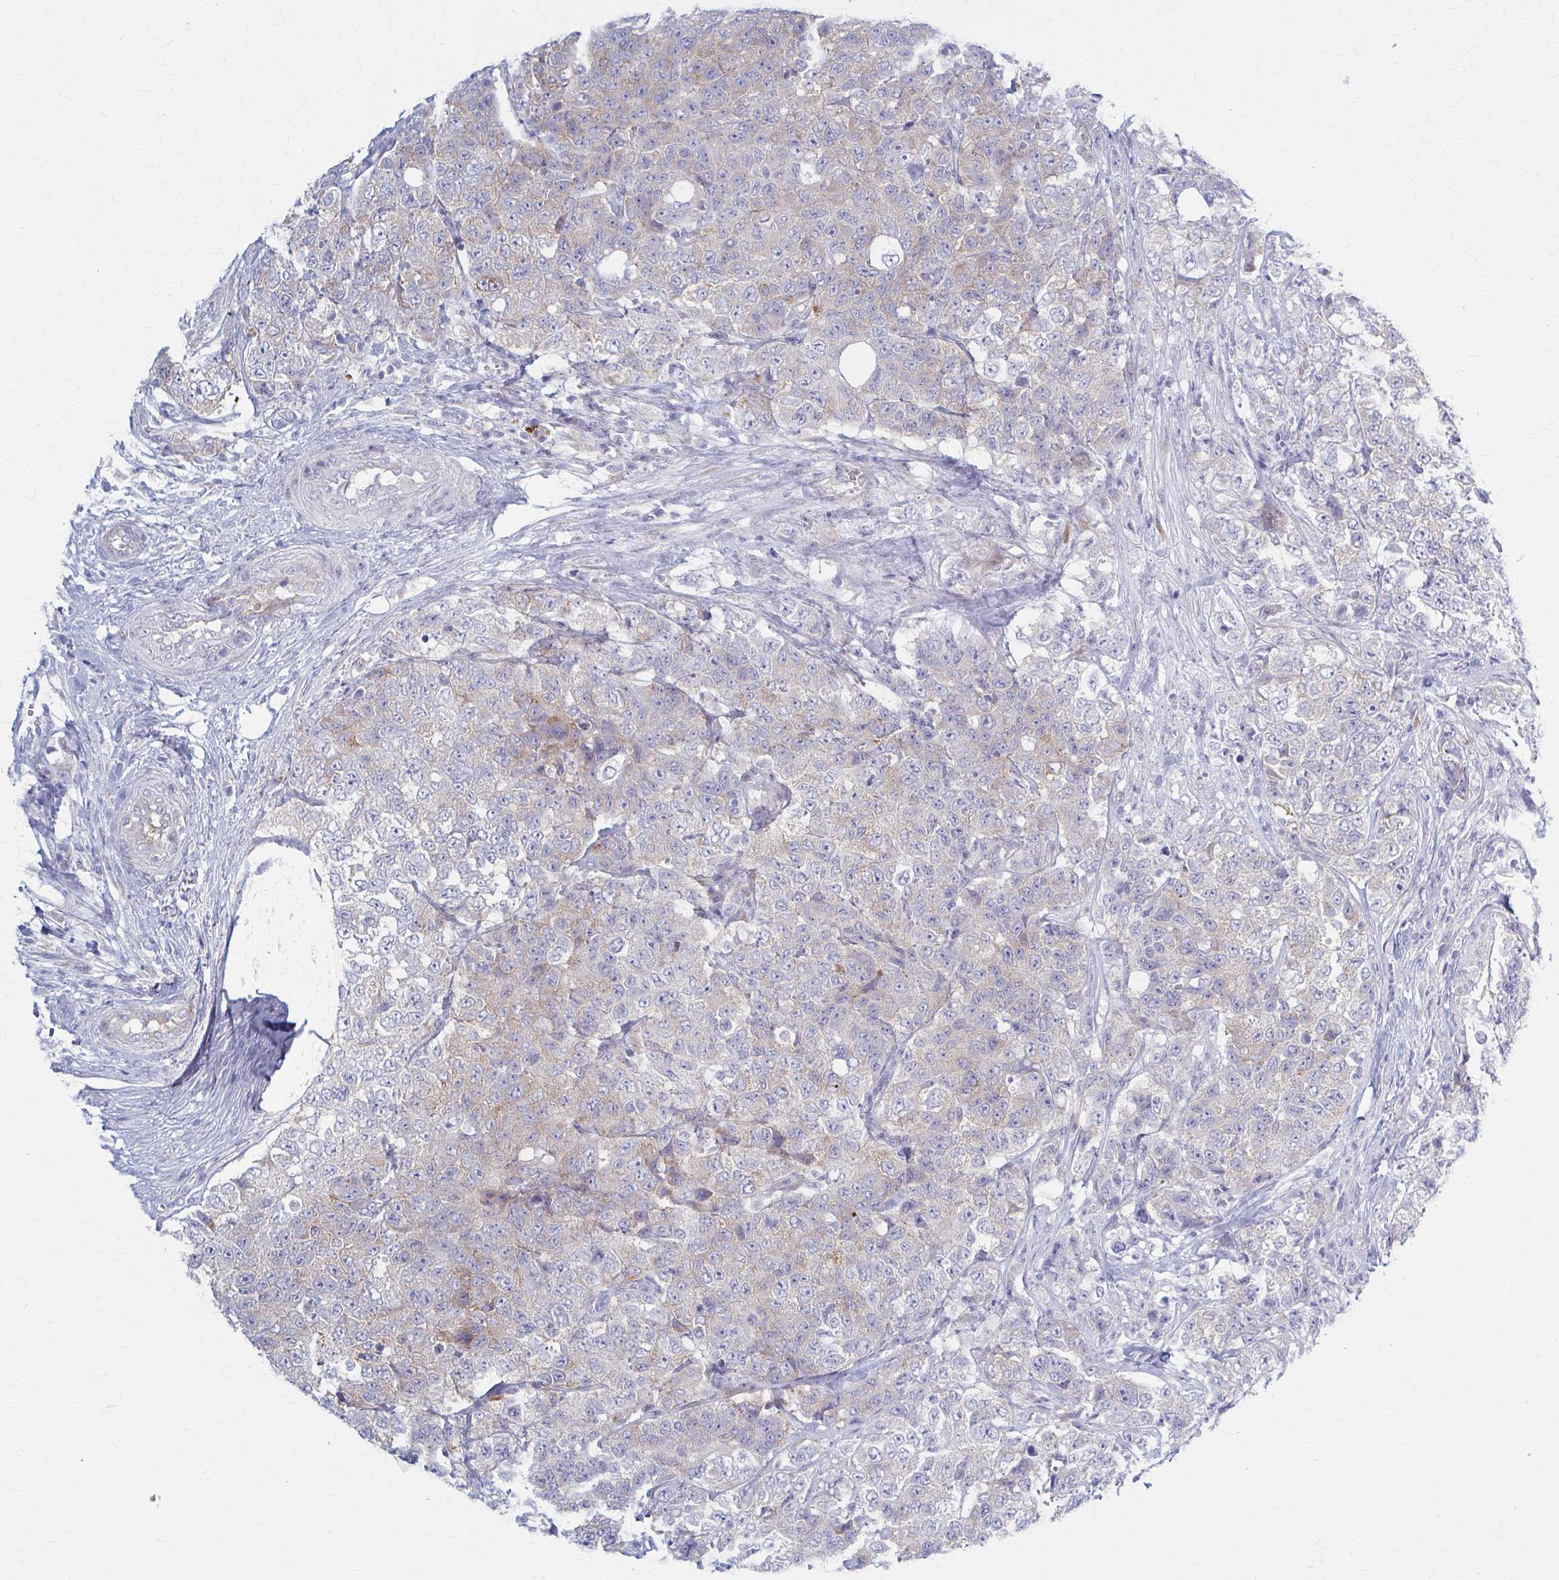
{"staining": {"intensity": "weak", "quantity": "<25%", "location": "cytoplasmic/membranous"}, "tissue": "urothelial cancer", "cell_type": "Tumor cells", "image_type": "cancer", "snomed": [{"axis": "morphology", "description": "Urothelial carcinoma, High grade"}, {"axis": "topography", "description": "Urinary bladder"}], "caption": "Micrograph shows no protein positivity in tumor cells of urothelial cancer tissue. The staining was performed using DAB to visualize the protein expression in brown, while the nuclei were stained in blue with hematoxylin (Magnification: 20x).", "gene": "PRKRA", "patient": {"sex": "female", "age": 78}}